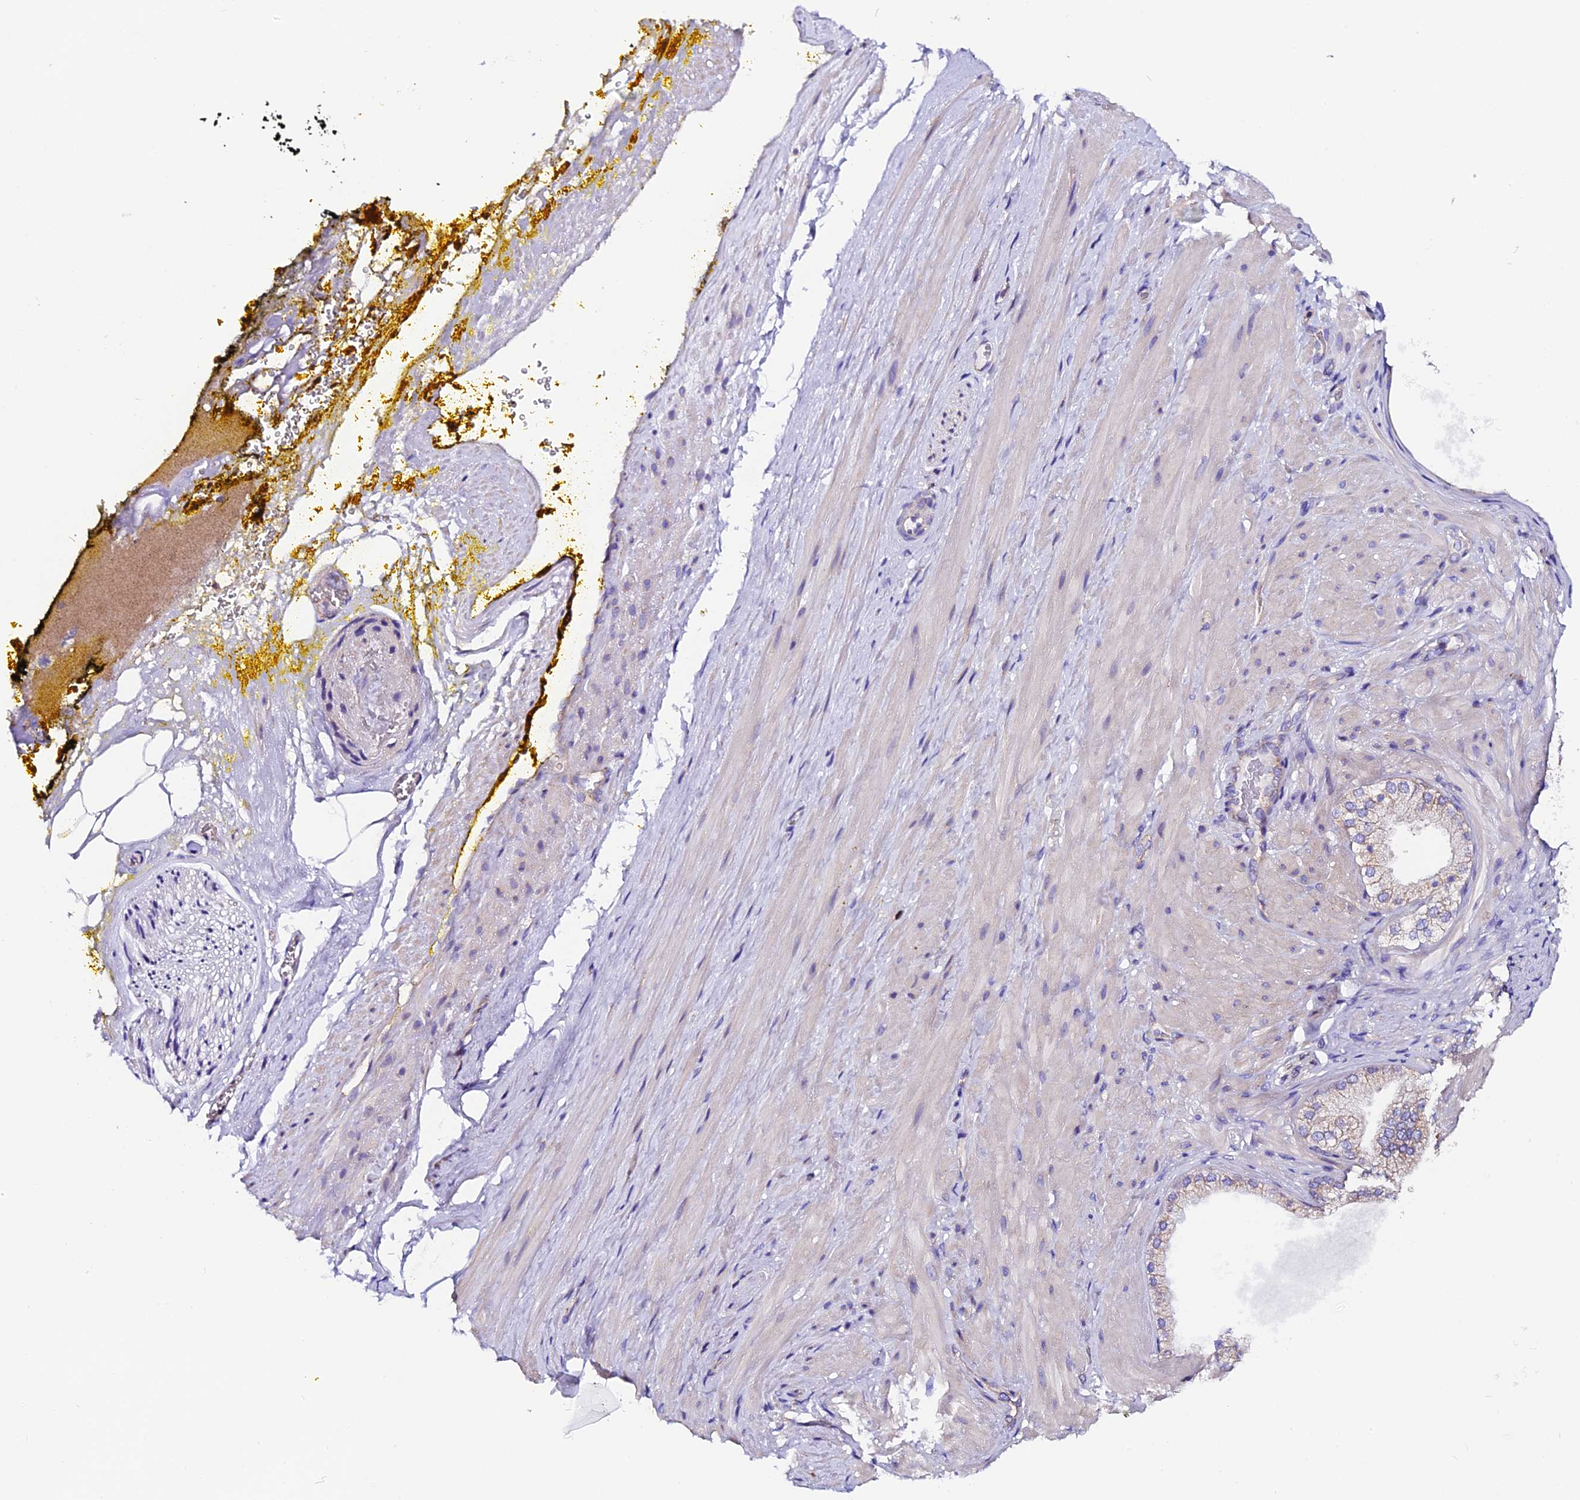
{"staining": {"intensity": "weak", "quantity": "<25%", "location": "cytoplasmic/membranous"}, "tissue": "adipose tissue", "cell_type": "Adipocytes", "image_type": "normal", "snomed": [{"axis": "morphology", "description": "Normal tissue, NOS"}, {"axis": "morphology", "description": "Adenocarcinoma, Low grade"}, {"axis": "topography", "description": "Prostate"}, {"axis": "topography", "description": "Peripheral nerve tissue"}], "caption": "An image of human adipose tissue is negative for staining in adipocytes. Brightfield microscopy of immunohistochemistry stained with DAB (brown) and hematoxylin (blue), captured at high magnification.", "gene": "COMTD1", "patient": {"sex": "male", "age": 63}}